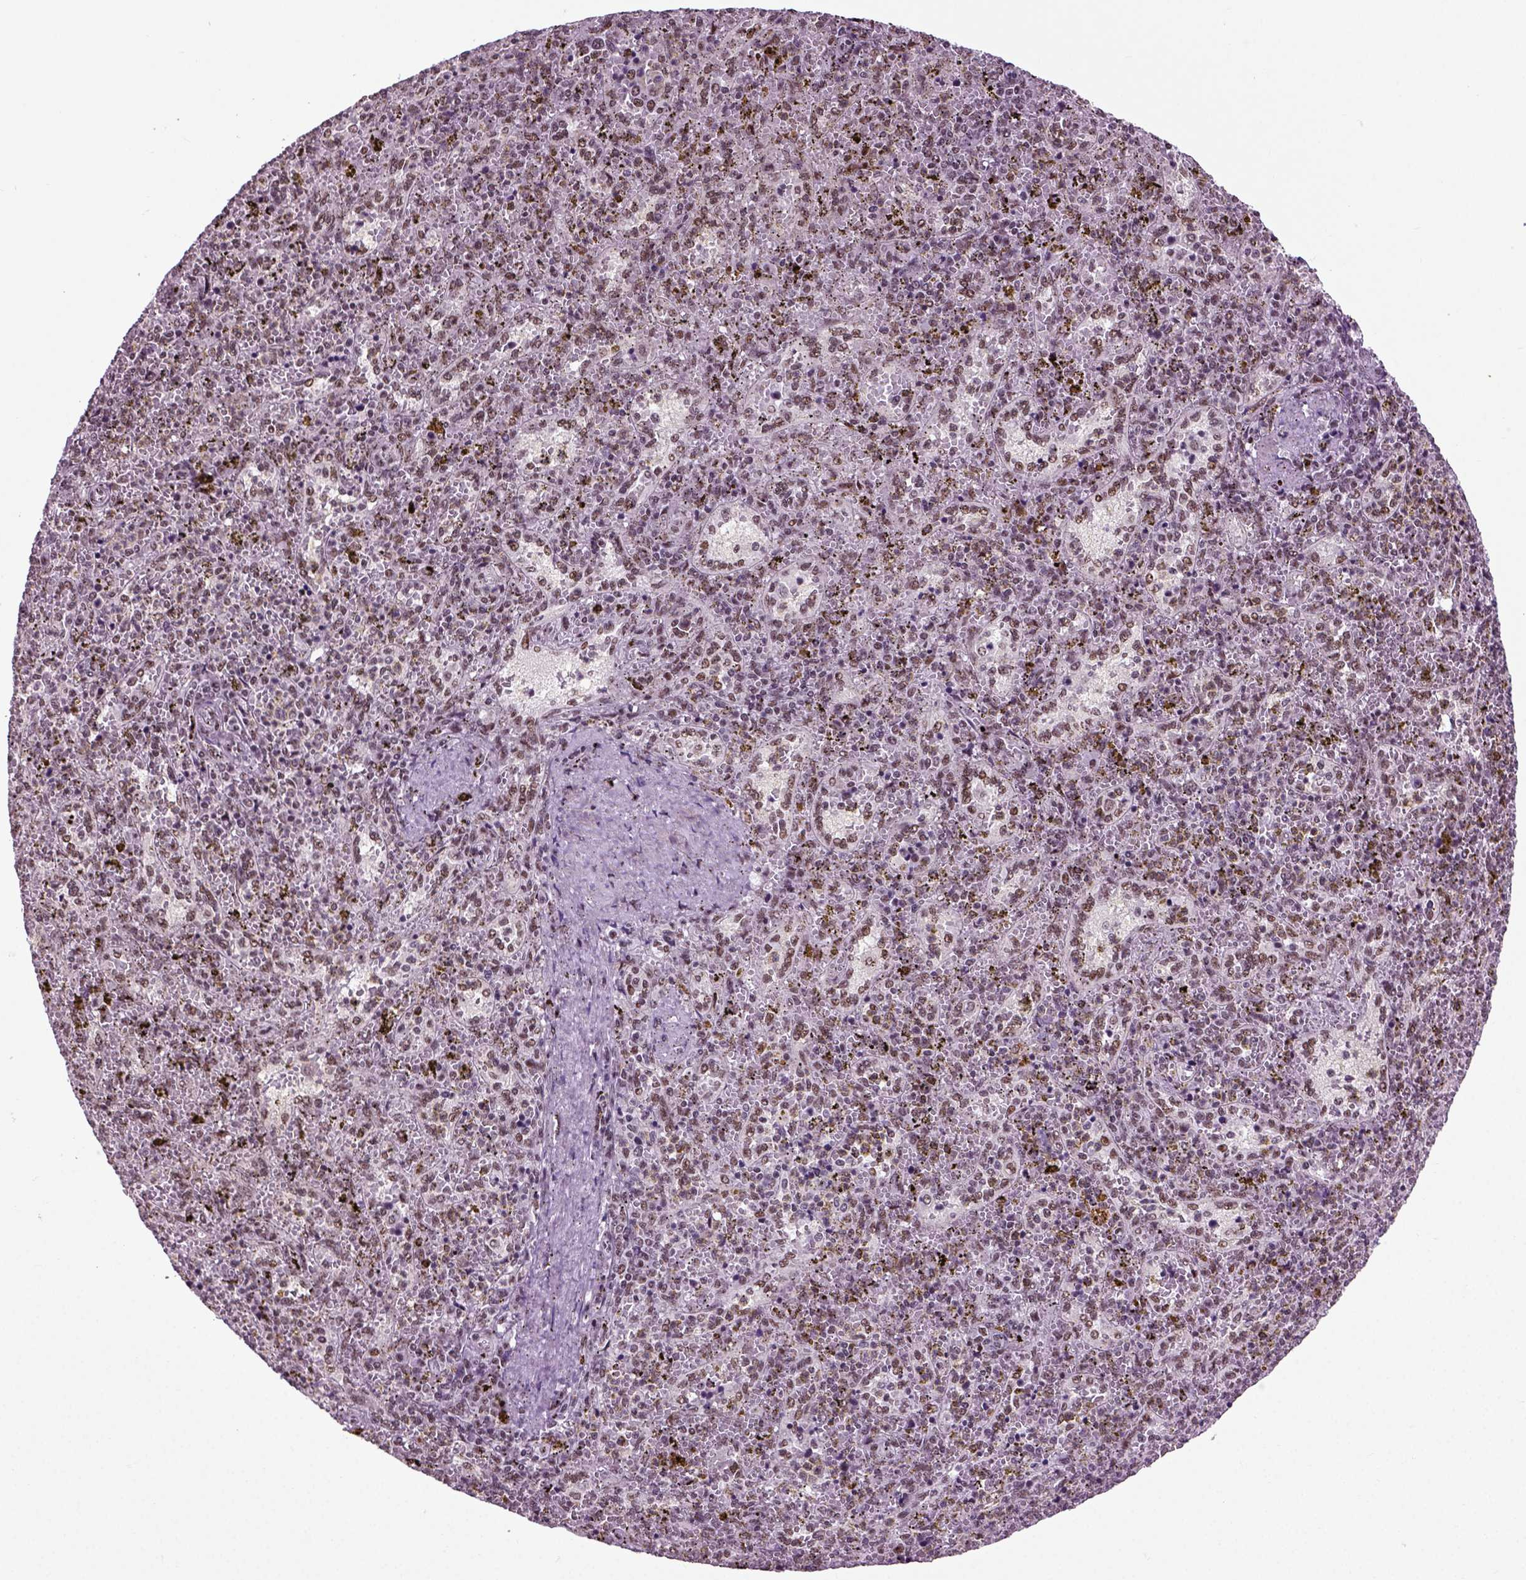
{"staining": {"intensity": "weak", "quantity": "<25%", "location": "nuclear"}, "tissue": "spleen", "cell_type": "Cells in red pulp", "image_type": "normal", "snomed": [{"axis": "morphology", "description": "Normal tissue, NOS"}, {"axis": "topography", "description": "Spleen"}], "caption": "DAB (3,3'-diaminobenzidine) immunohistochemical staining of unremarkable spleen reveals no significant positivity in cells in red pulp. Nuclei are stained in blue.", "gene": "RCOR3", "patient": {"sex": "female", "age": 50}}